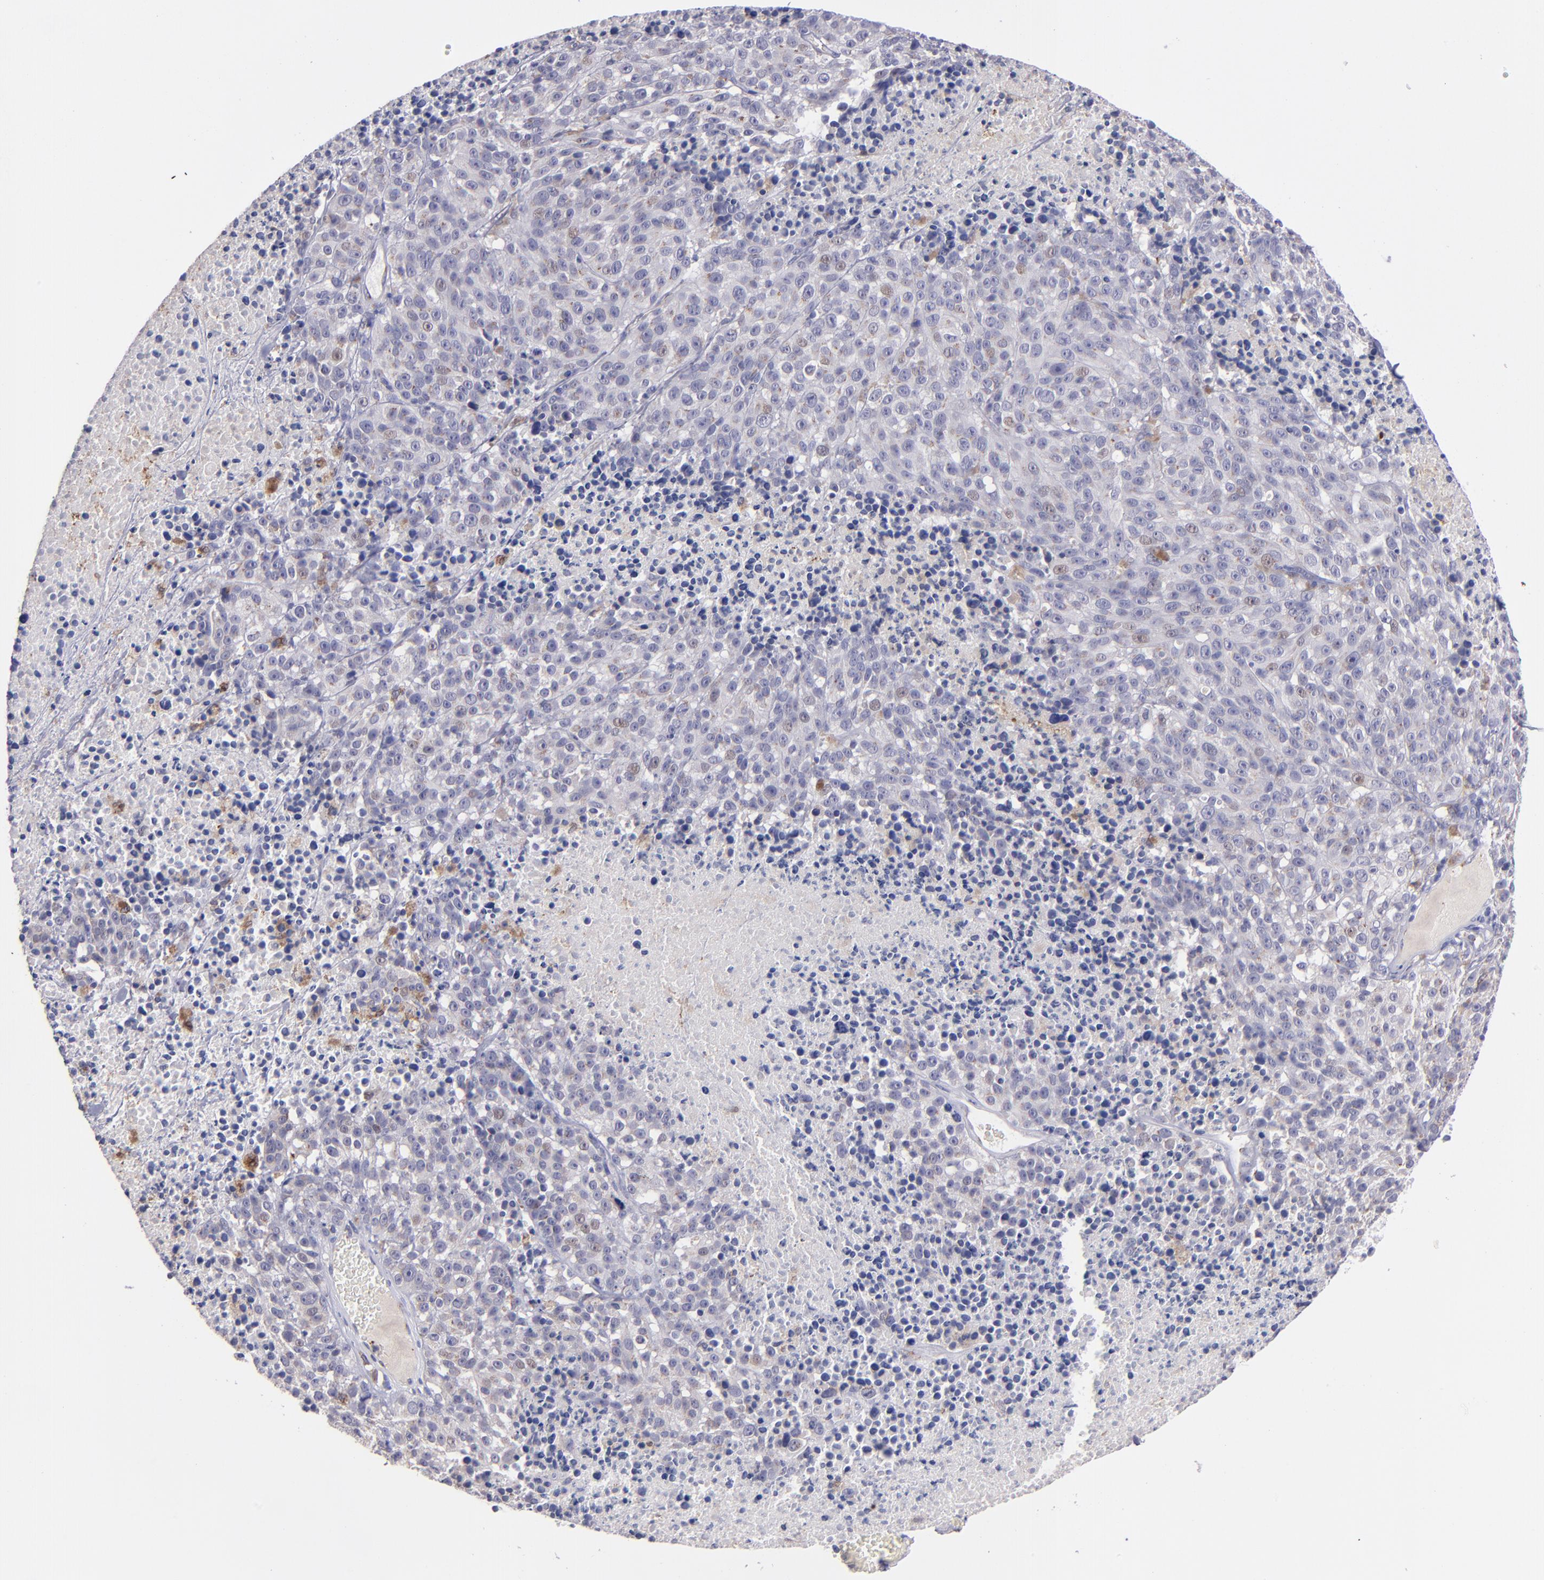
{"staining": {"intensity": "negative", "quantity": "none", "location": "none"}, "tissue": "melanoma", "cell_type": "Tumor cells", "image_type": "cancer", "snomed": [{"axis": "morphology", "description": "Malignant melanoma, Metastatic site"}, {"axis": "topography", "description": "Cerebral cortex"}], "caption": "An image of human malignant melanoma (metastatic site) is negative for staining in tumor cells. The staining was performed using DAB (3,3'-diaminobenzidine) to visualize the protein expression in brown, while the nuclei were stained in blue with hematoxylin (Magnification: 20x).", "gene": "PTGS1", "patient": {"sex": "female", "age": 52}}